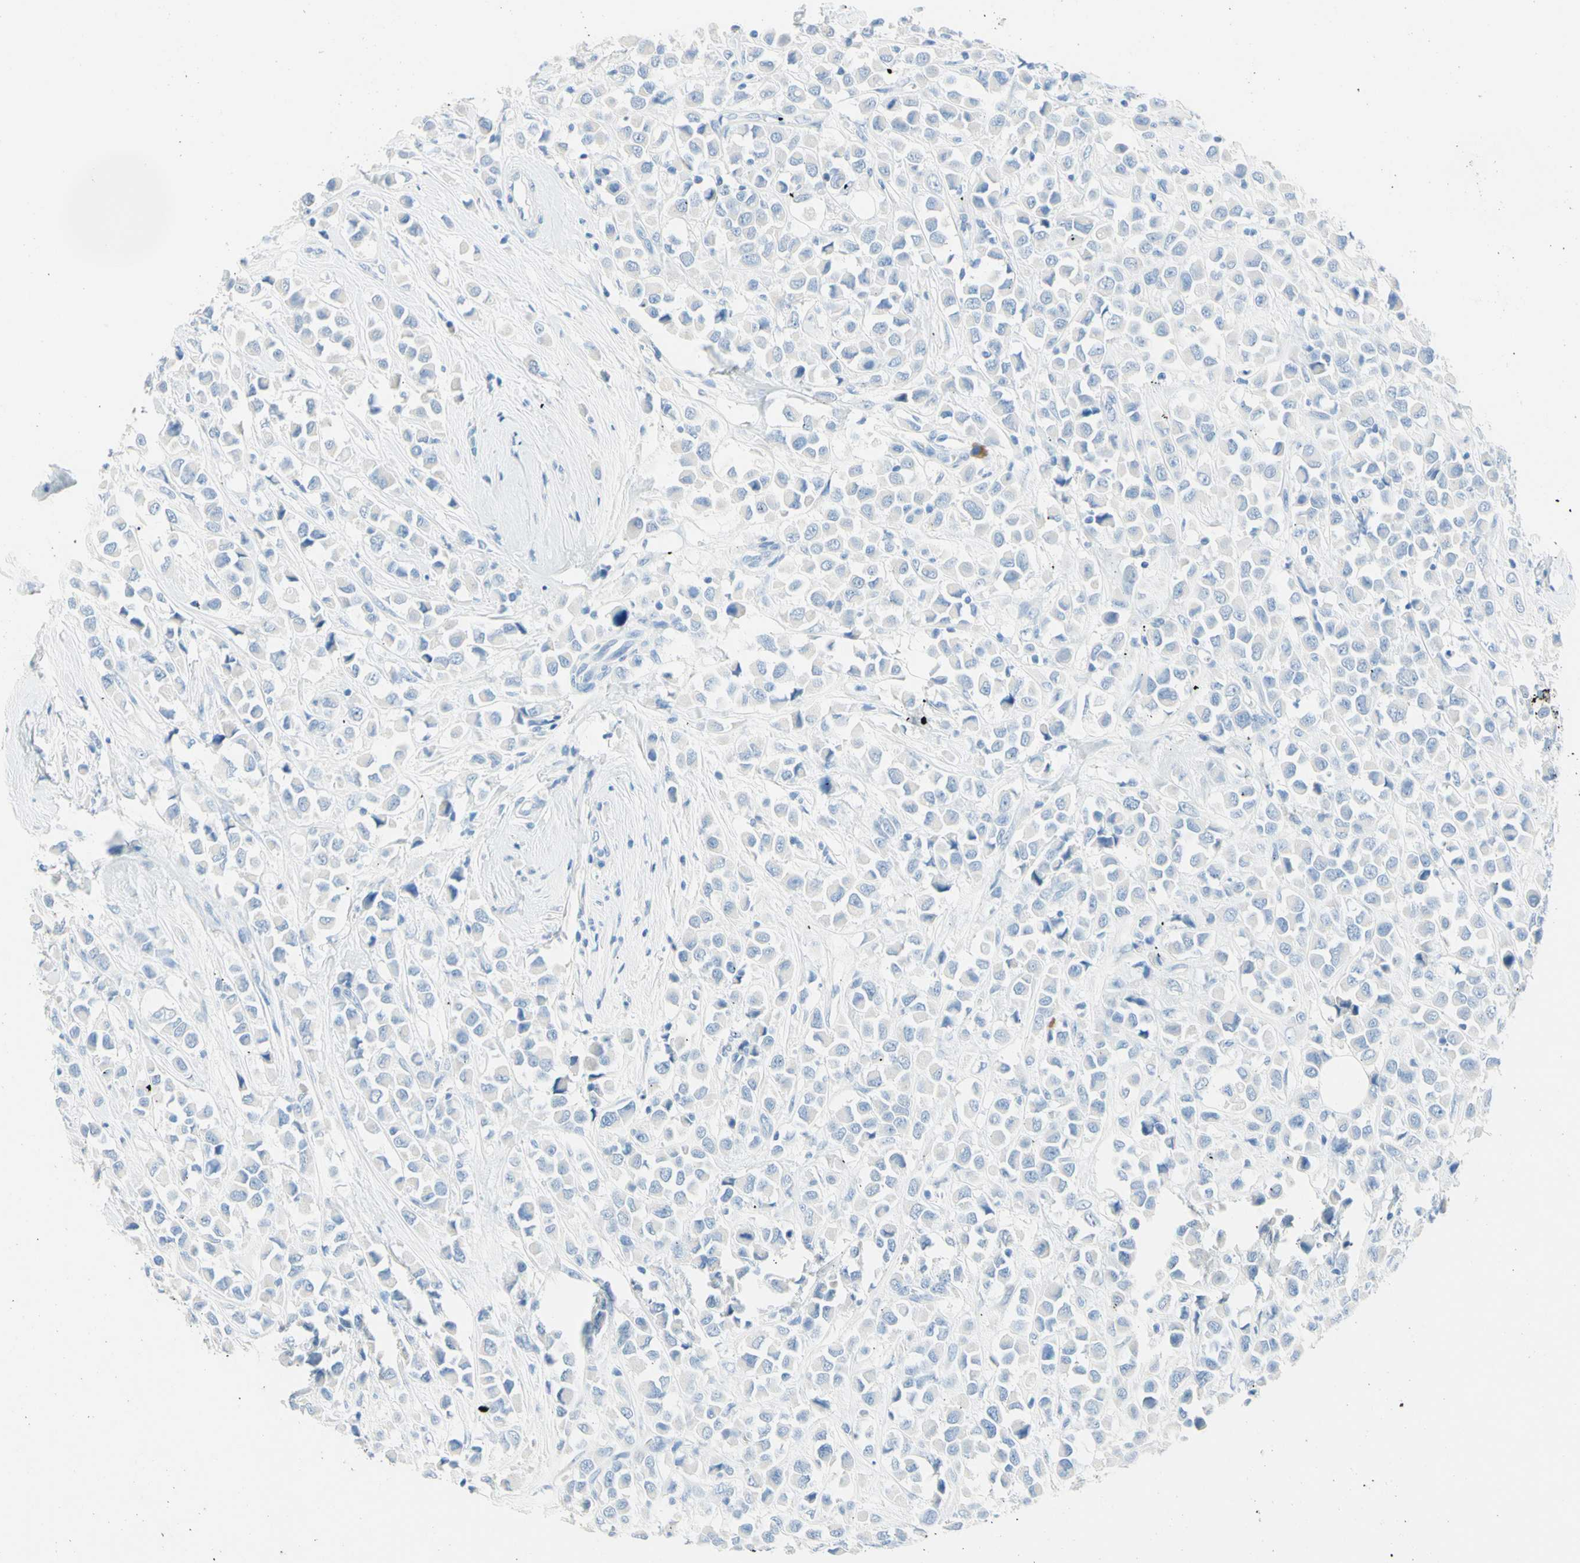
{"staining": {"intensity": "negative", "quantity": "none", "location": "none"}, "tissue": "breast cancer", "cell_type": "Tumor cells", "image_type": "cancer", "snomed": [{"axis": "morphology", "description": "Duct carcinoma"}, {"axis": "topography", "description": "Breast"}], "caption": "An immunohistochemistry photomicrograph of breast intraductal carcinoma is shown. There is no staining in tumor cells of breast intraductal carcinoma. (DAB IHC with hematoxylin counter stain).", "gene": "IL6ST", "patient": {"sex": "female", "age": 61}}